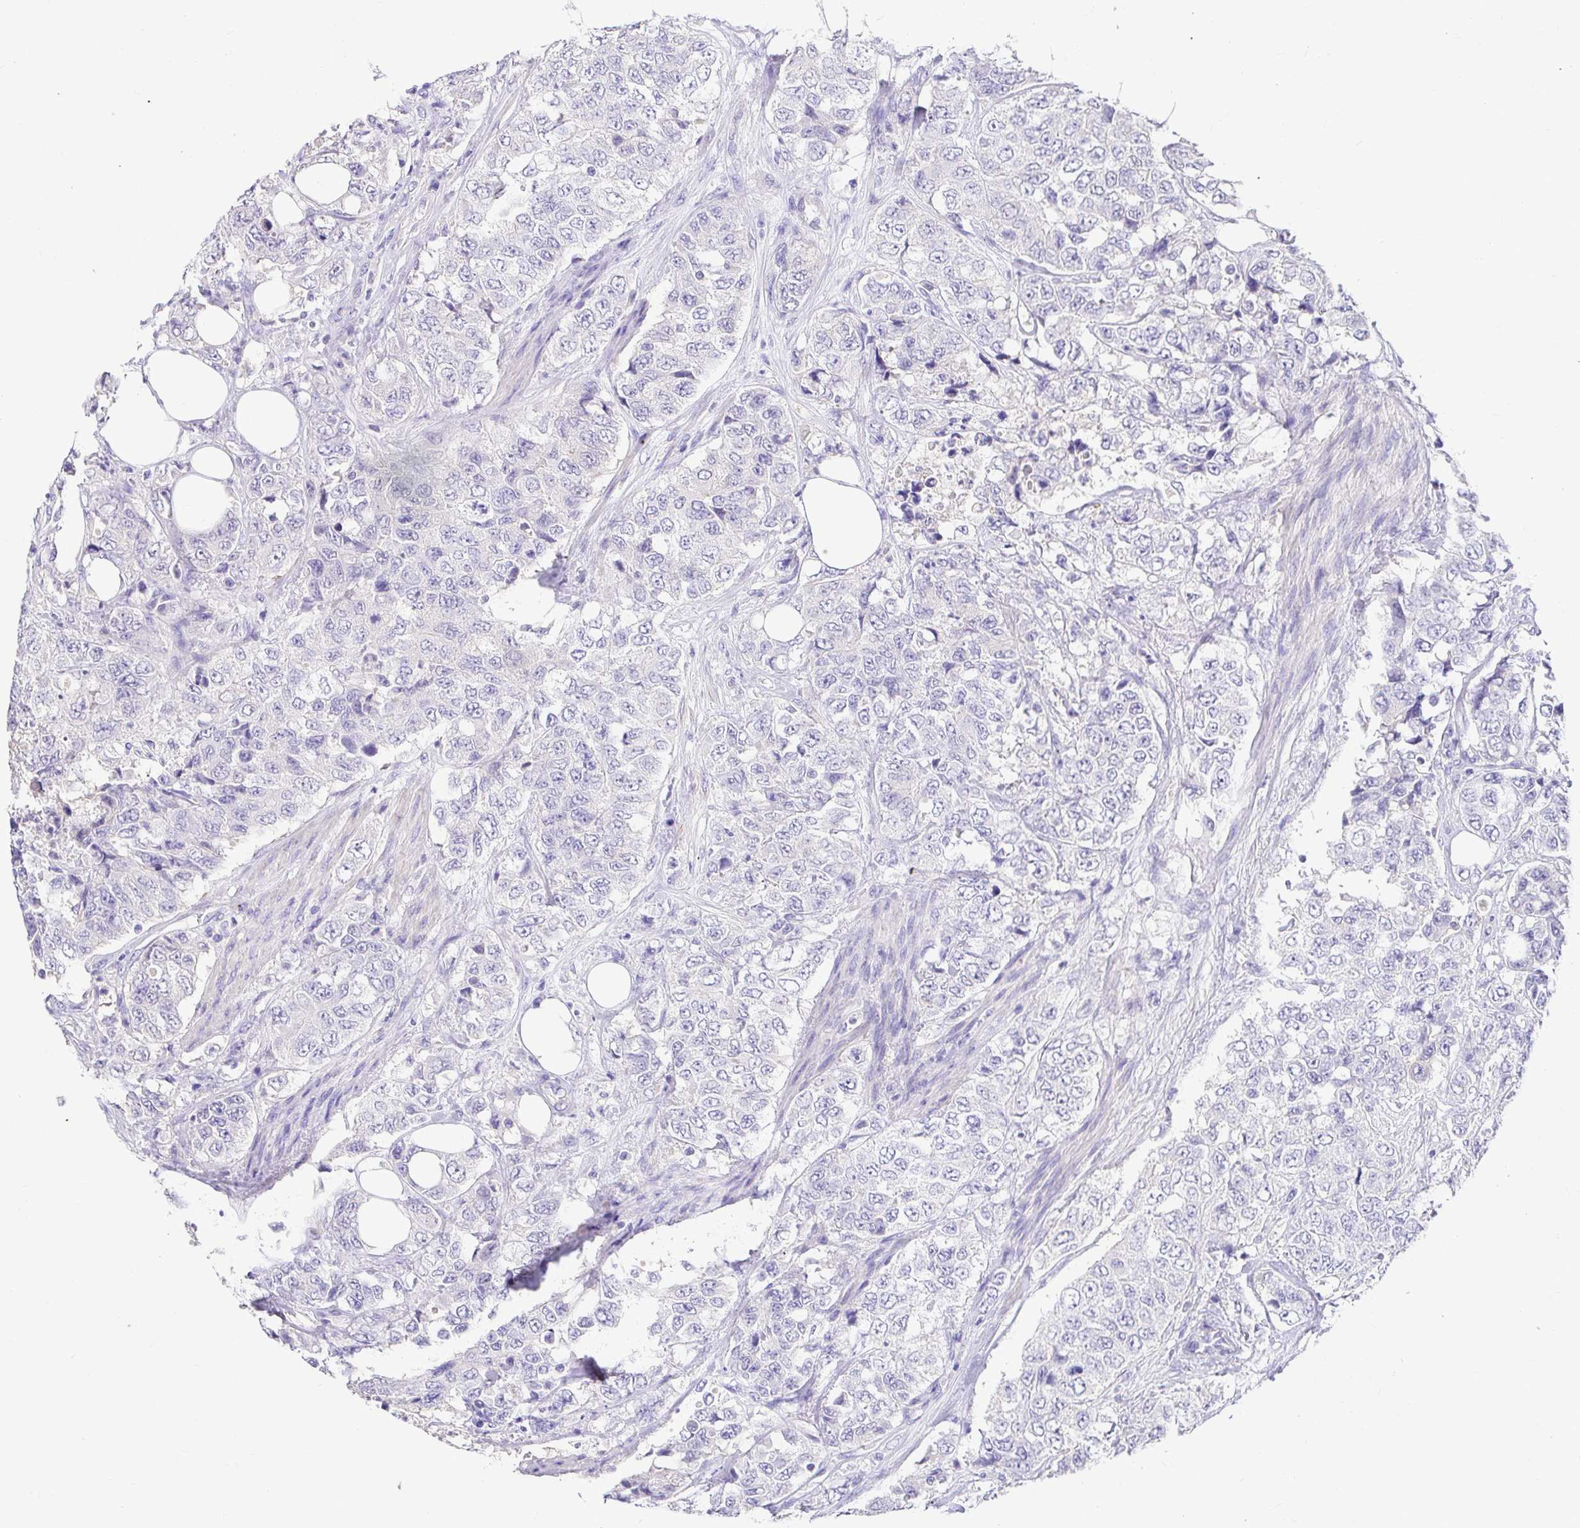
{"staining": {"intensity": "negative", "quantity": "none", "location": "none"}, "tissue": "urothelial cancer", "cell_type": "Tumor cells", "image_type": "cancer", "snomed": [{"axis": "morphology", "description": "Urothelial carcinoma, High grade"}, {"axis": "topography", "description": "Urinary bladder"}], "caption": "This is a micrograph of immunohistochemistry (IHC) staining of urothelial carcinoma (high-grade), which shows no expression in tumor cells. Nuclei are stained in blue.", "gene": "CDO1", "patient": {"sex": "female", "age": 78}}